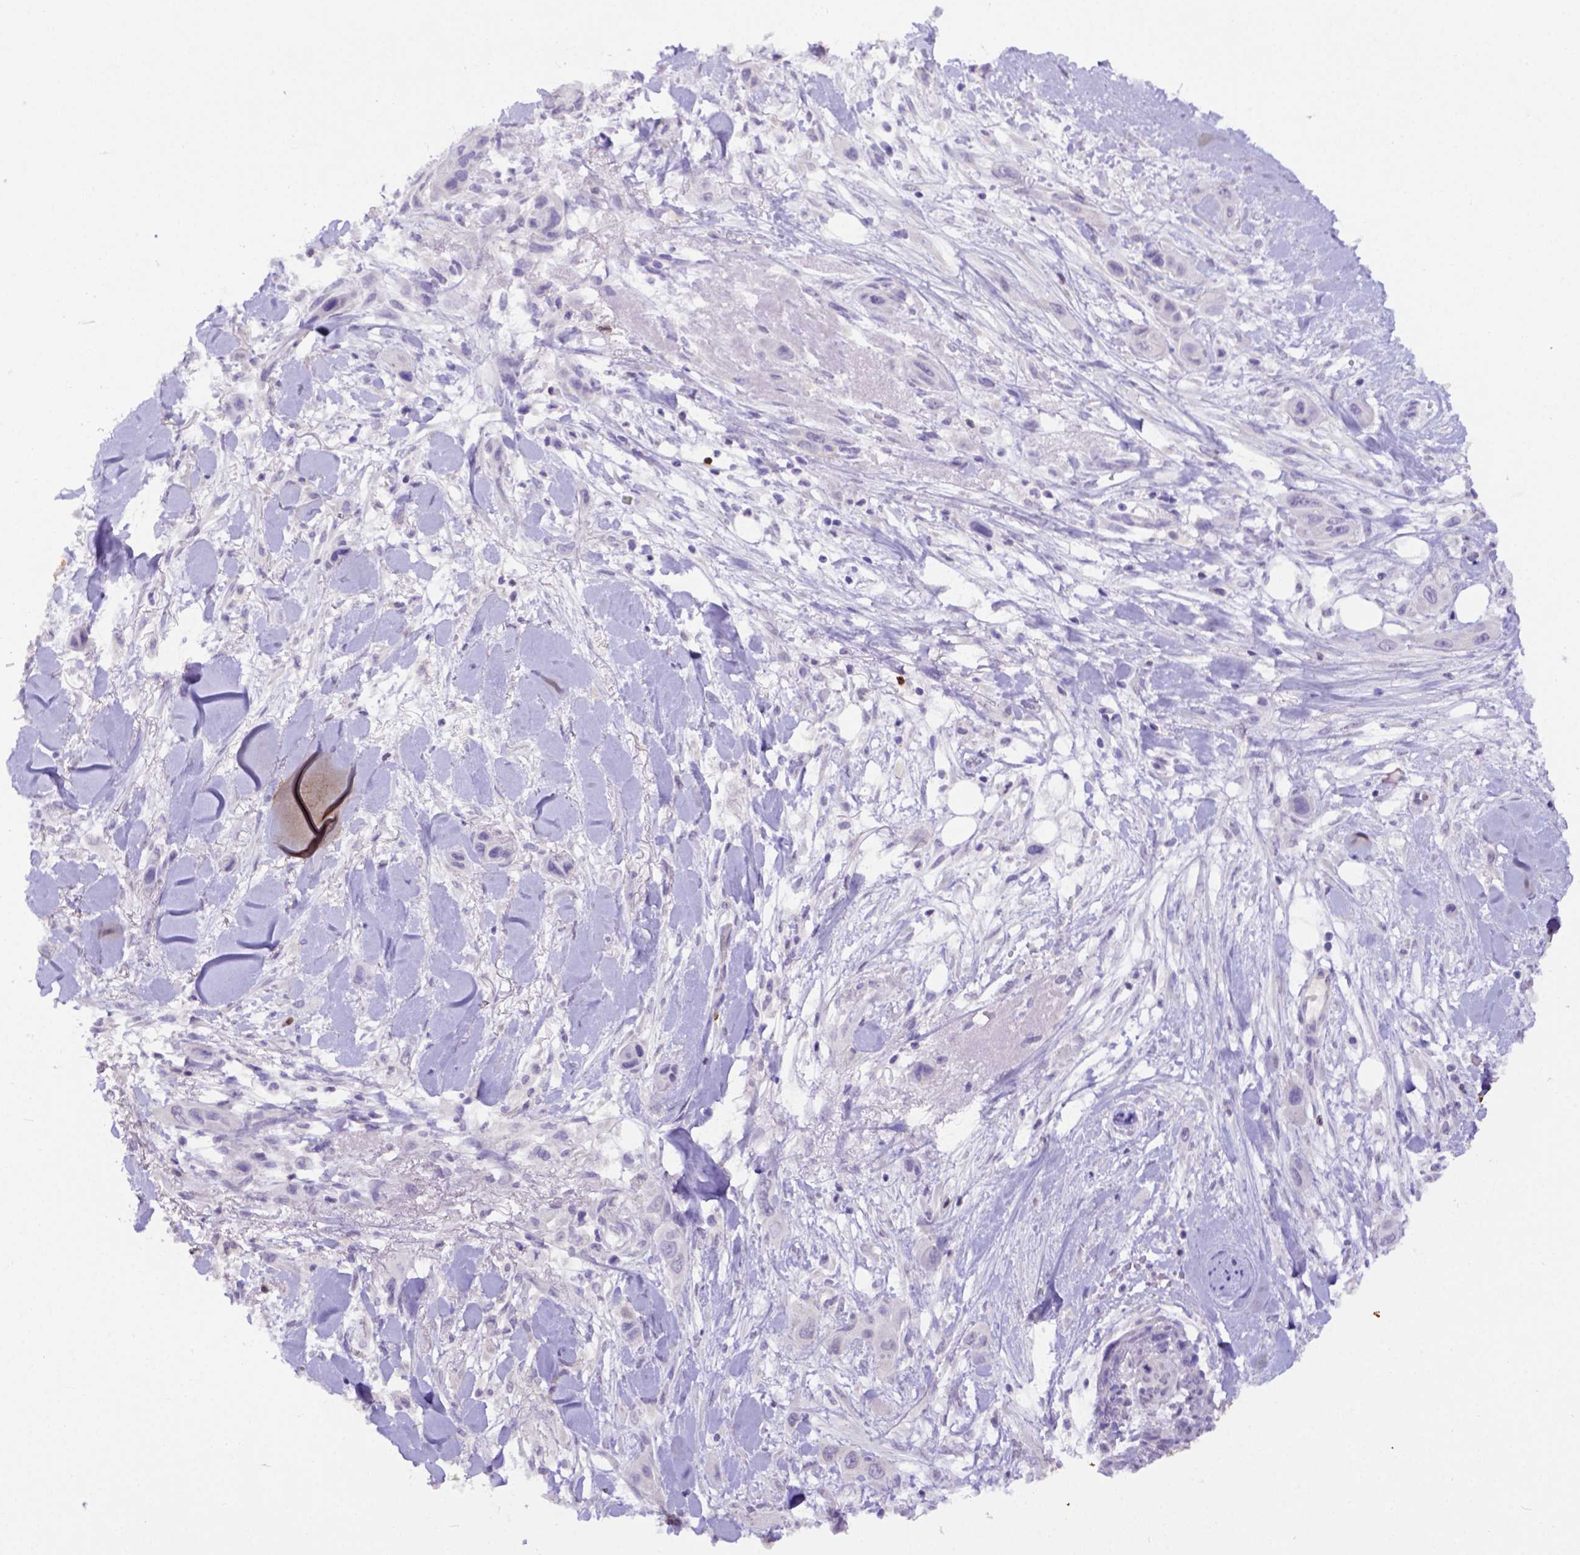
{"staining": {"intensity": "negative", "quantity": "none", "location": "none"}, "tissue": "skin cancer", "cell_type": "Tumor cells", "image_type": "cancer", "snomed": [{"axis": "morphology", "description": "Squamous cell carcinoma, NOS"}, {"axis": "topography", "description": "Skin"}], "caption": "This is an IHC image of skin cancer (squamous cell carcinoma). There is no staining in tumor cells.", "gene": "B3GAT1", "patient": {"sex": "male", "age": 79}}